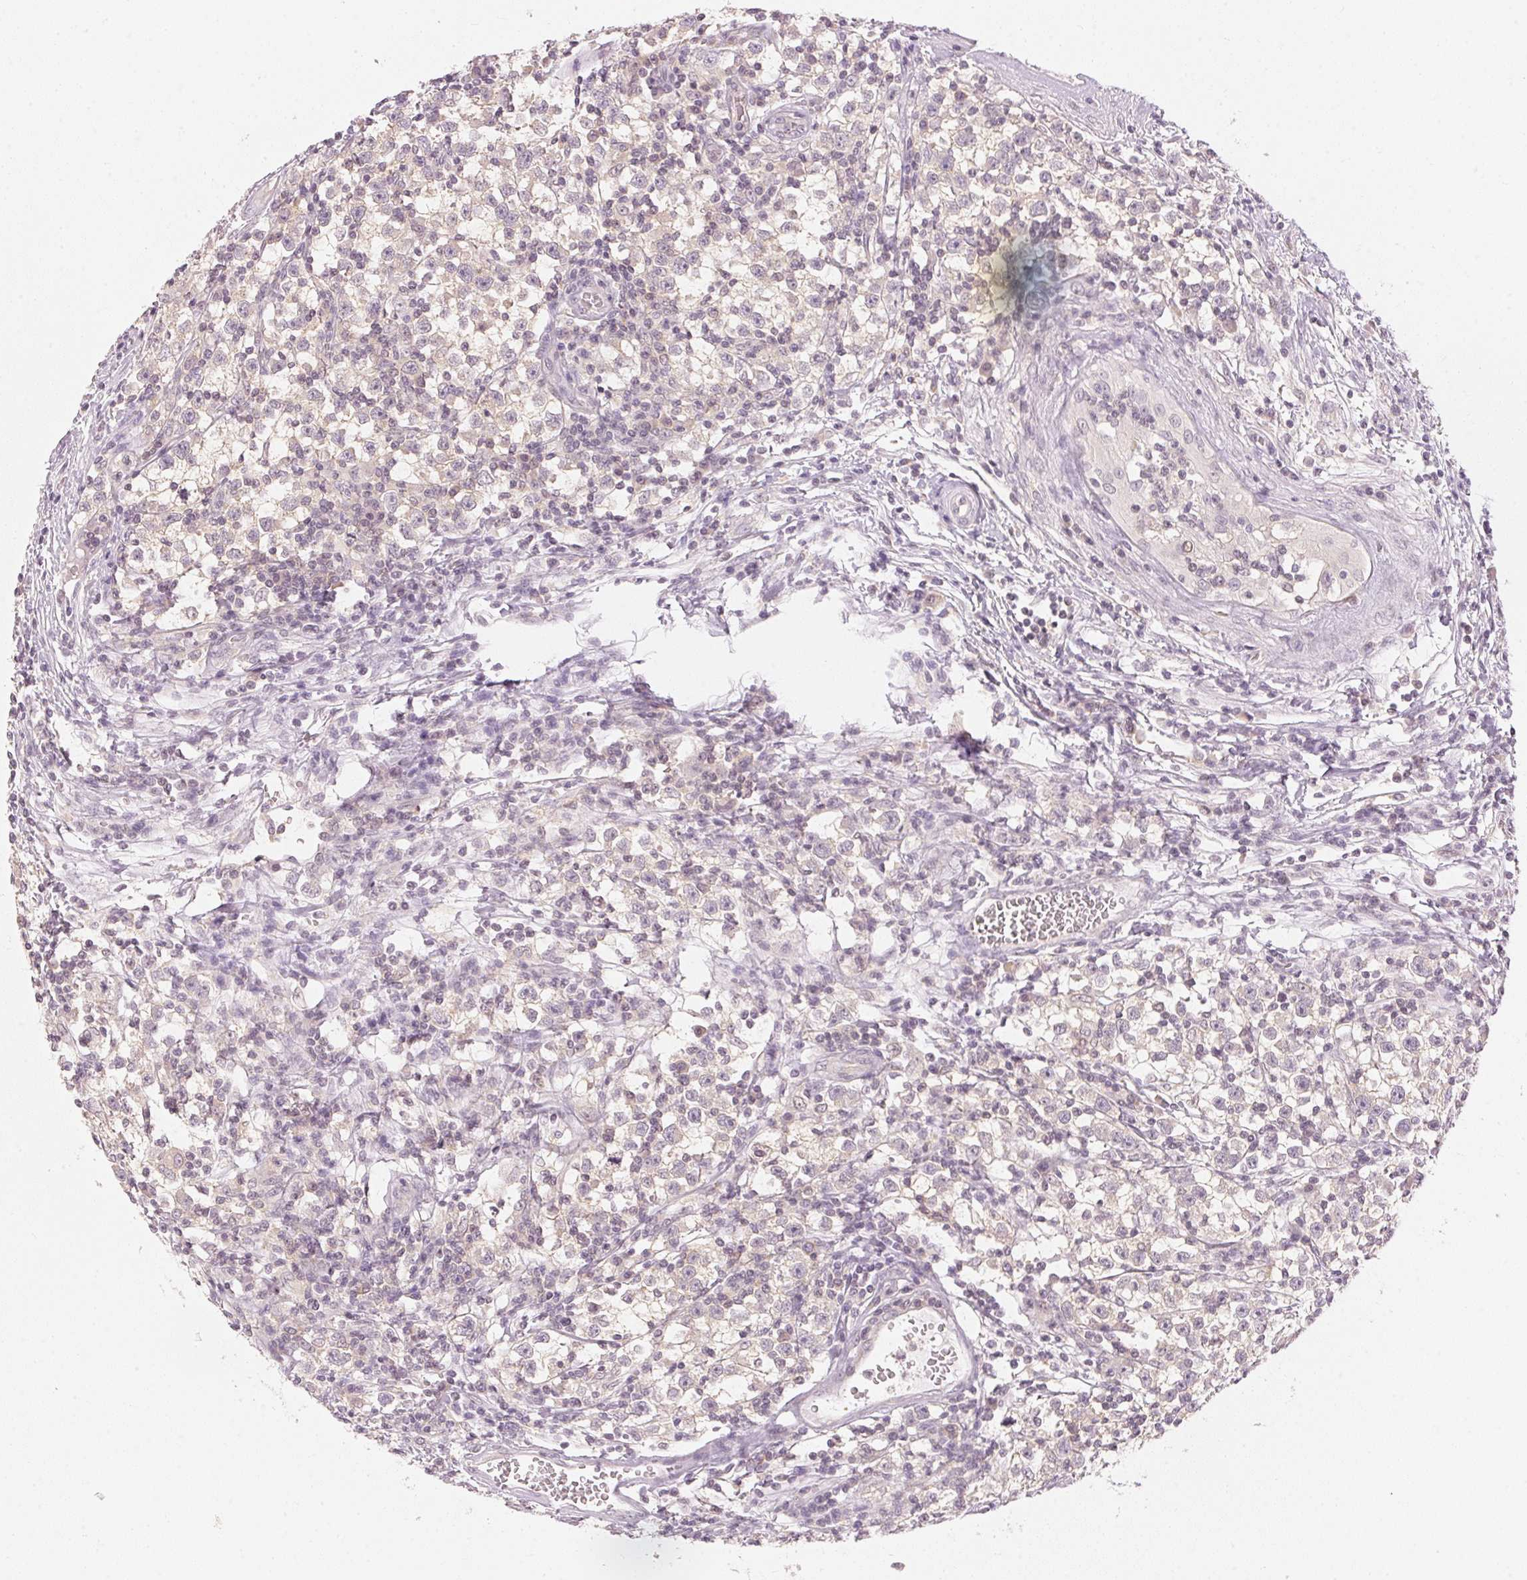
{"staining": {"intensity": "negative", "quantity": "none", "location": "none"}, "tissue": "testis cancer", "cell_type": "Tumor cells", "image_type": "cancer", "snomed": [{"axis": "morphology", "description": "Seminoma, NOS"}, {"axis": "topography", "description": "Testis"}], "caption": "IHC histopathology image of neoplastic tissue: human seminoma (testis) stained with DAB shows no significant protein expression in tumor cells.", "gene": "KPRP", "patient": {"sex": "male", "age": 31}}